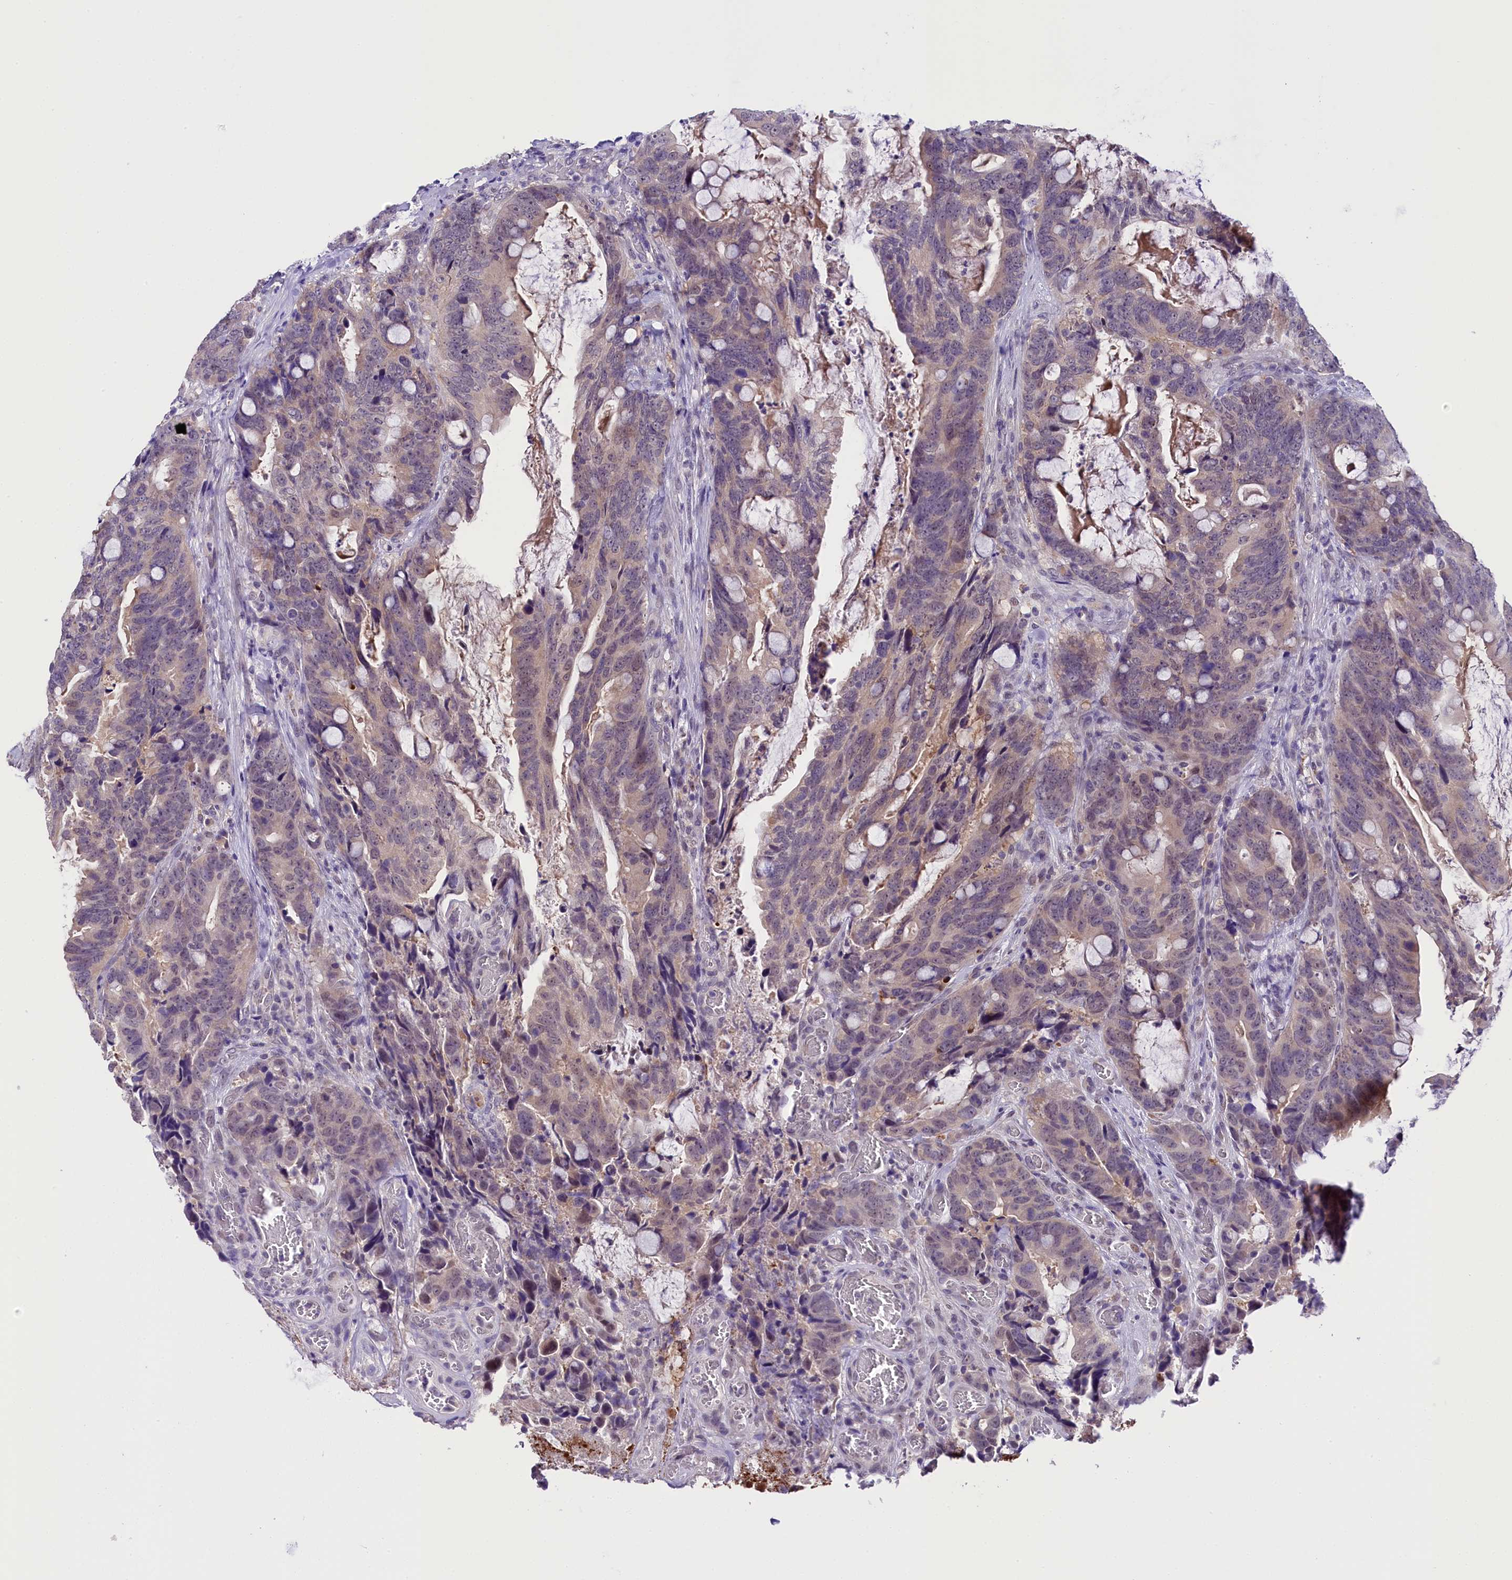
{"staining": {"intensity": "weak", "quantity": "<25%", "location": "nuclear"}, "tissue": "colorectal cancer", "cell_type": "Tumor cells", "image_type": "cancer", "snomed": [{"axis": "morphology", "description": "Adenocarcinoma, NOS"}, {"axis": "topography", "description": "Colon"}], "caption": "This is an immunohistochemistry (IHC) image of colorectal adenocarcinoma. There is no expression in tumor cells.", "gene": "IQCN", "patient": {"sex": "female", "age": 82}}